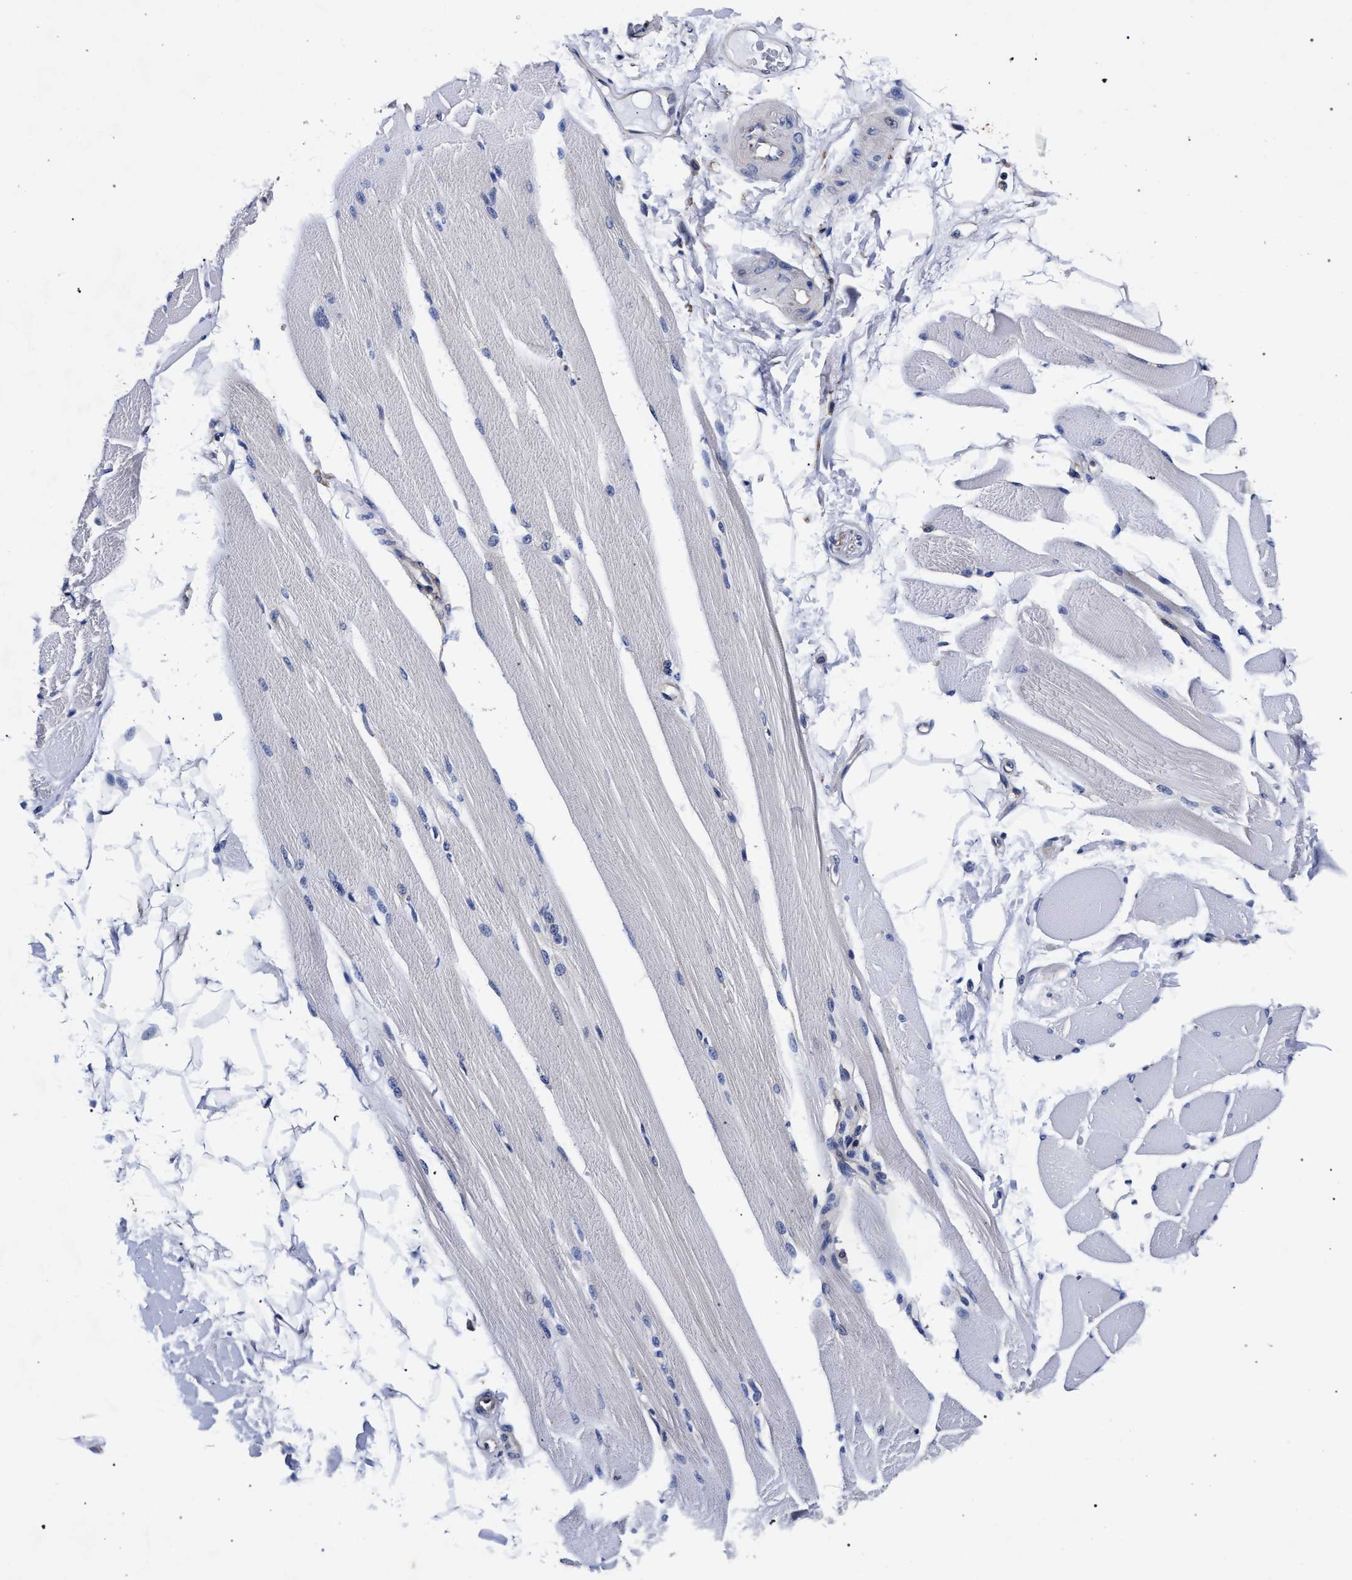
{"staining": {"intensity": "negative", "quantity": "none", "location": "none"}, "tissue": "skeletal muscle", "cell_type": "Myocytes", "image_type": "normal", "snomed": [{"axis": "morphology", "description": "Normal tissue, NOS"}, {"axis": "topography", "description": "Skeletal muscle"}, {"axis": "topography", "description": "Peripheral nerve tissue"}], "caption": "Immunohistochemical staining of normal human skeletal muscle reveals no significant positivity in myocytes. (DAB (3,3'-diaminobenzidine) immunohistochemistry (IHC) with hematoxylin counter stain).", "gene": "CFAP95", "patient": {"sex": "female", "age": 84}}